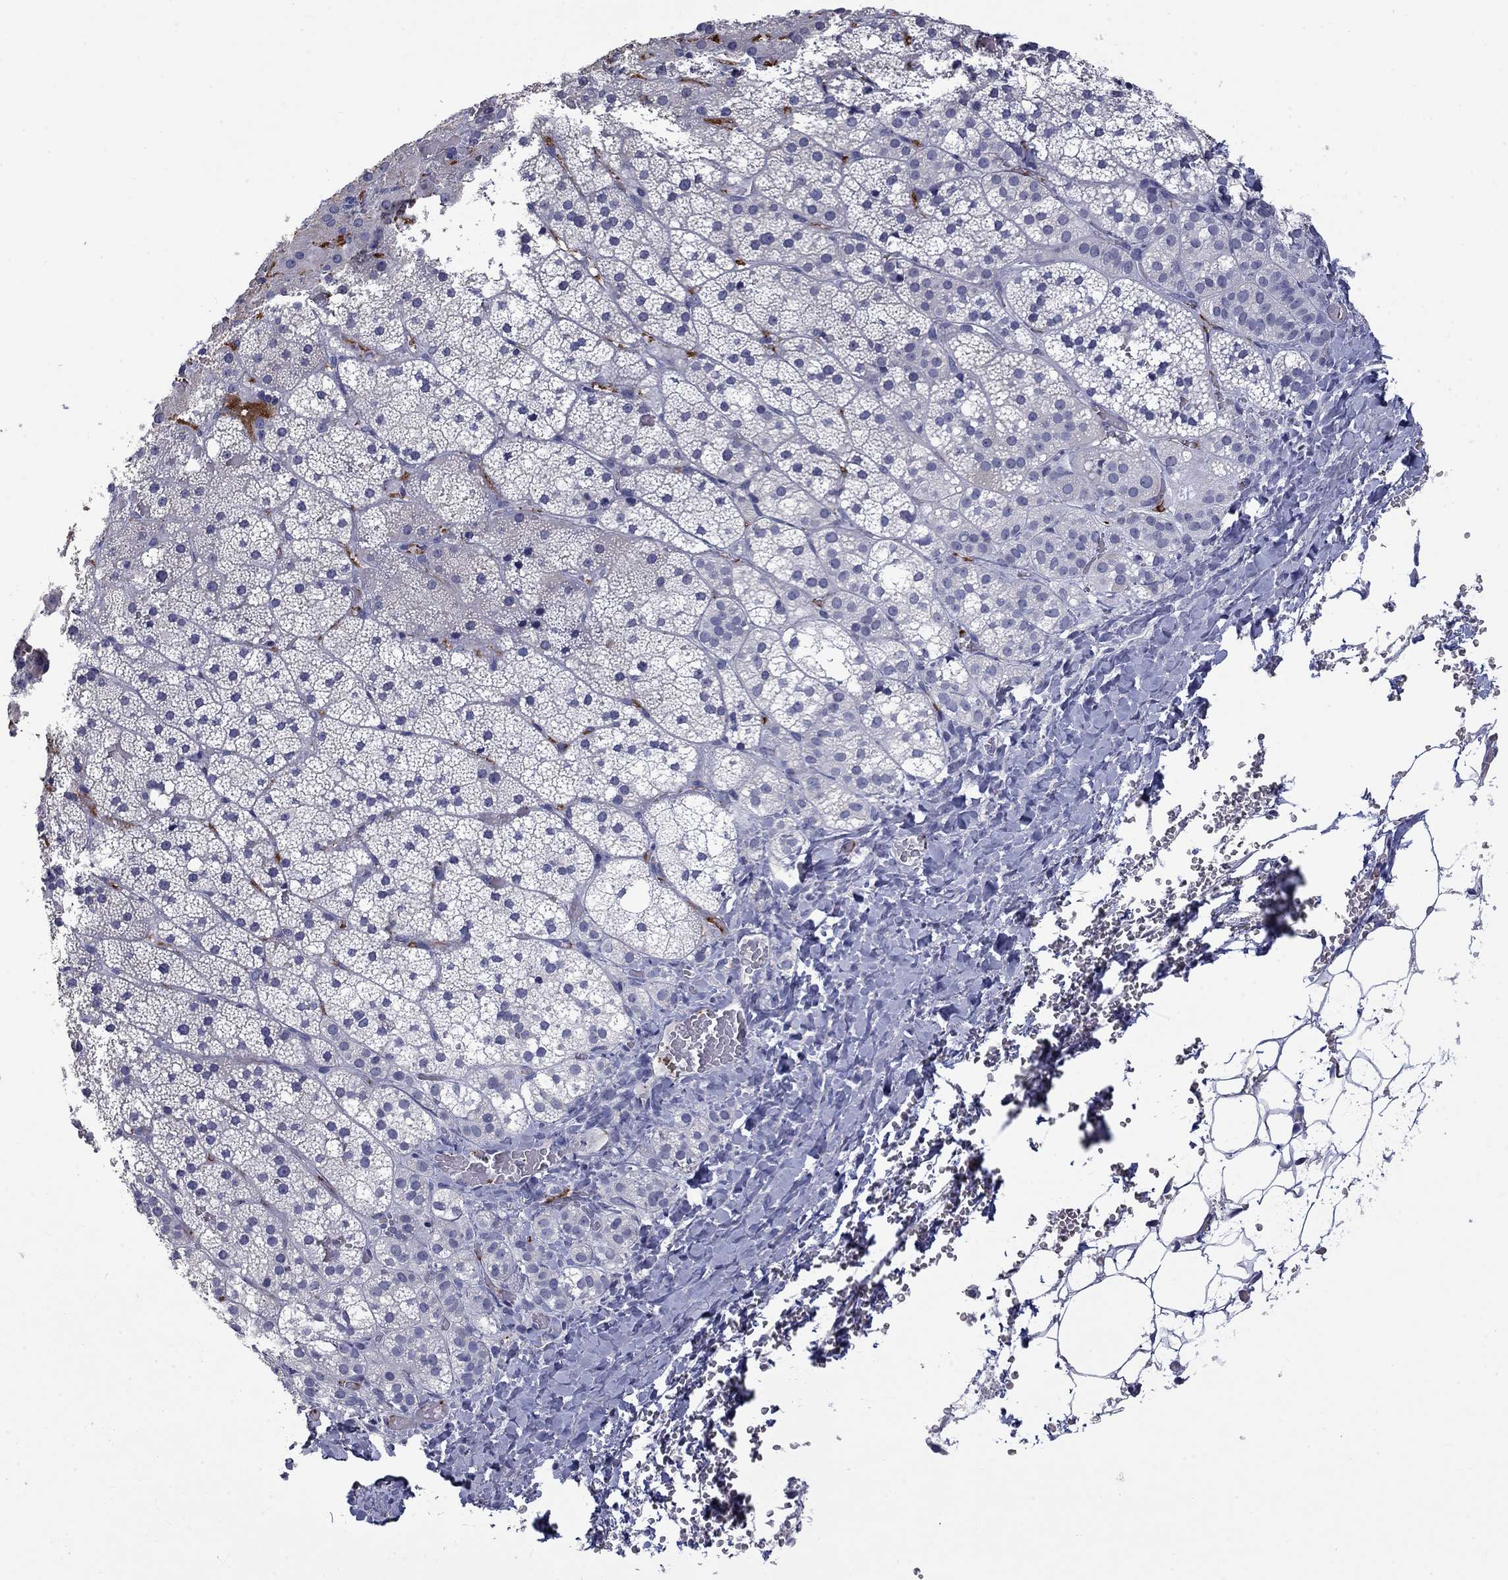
{"staining": {"intensity": "negative", "quantity": "none", "location": "none"}, "tissue": "adrenal gland", "cell_type": "Glandular cells", "image_type": "normal", "snomed": [{"axis": "morphology", "description": "Normal tissue, NOS"}, {"axis": "topography", "description": "Adrenal gland"}], "caption": "Image shows no significant protein positivity in glandular cells of unremarkable adrenal gland.", "gene": "PLEK", "patient": {"sex": "male", "age": 53}}